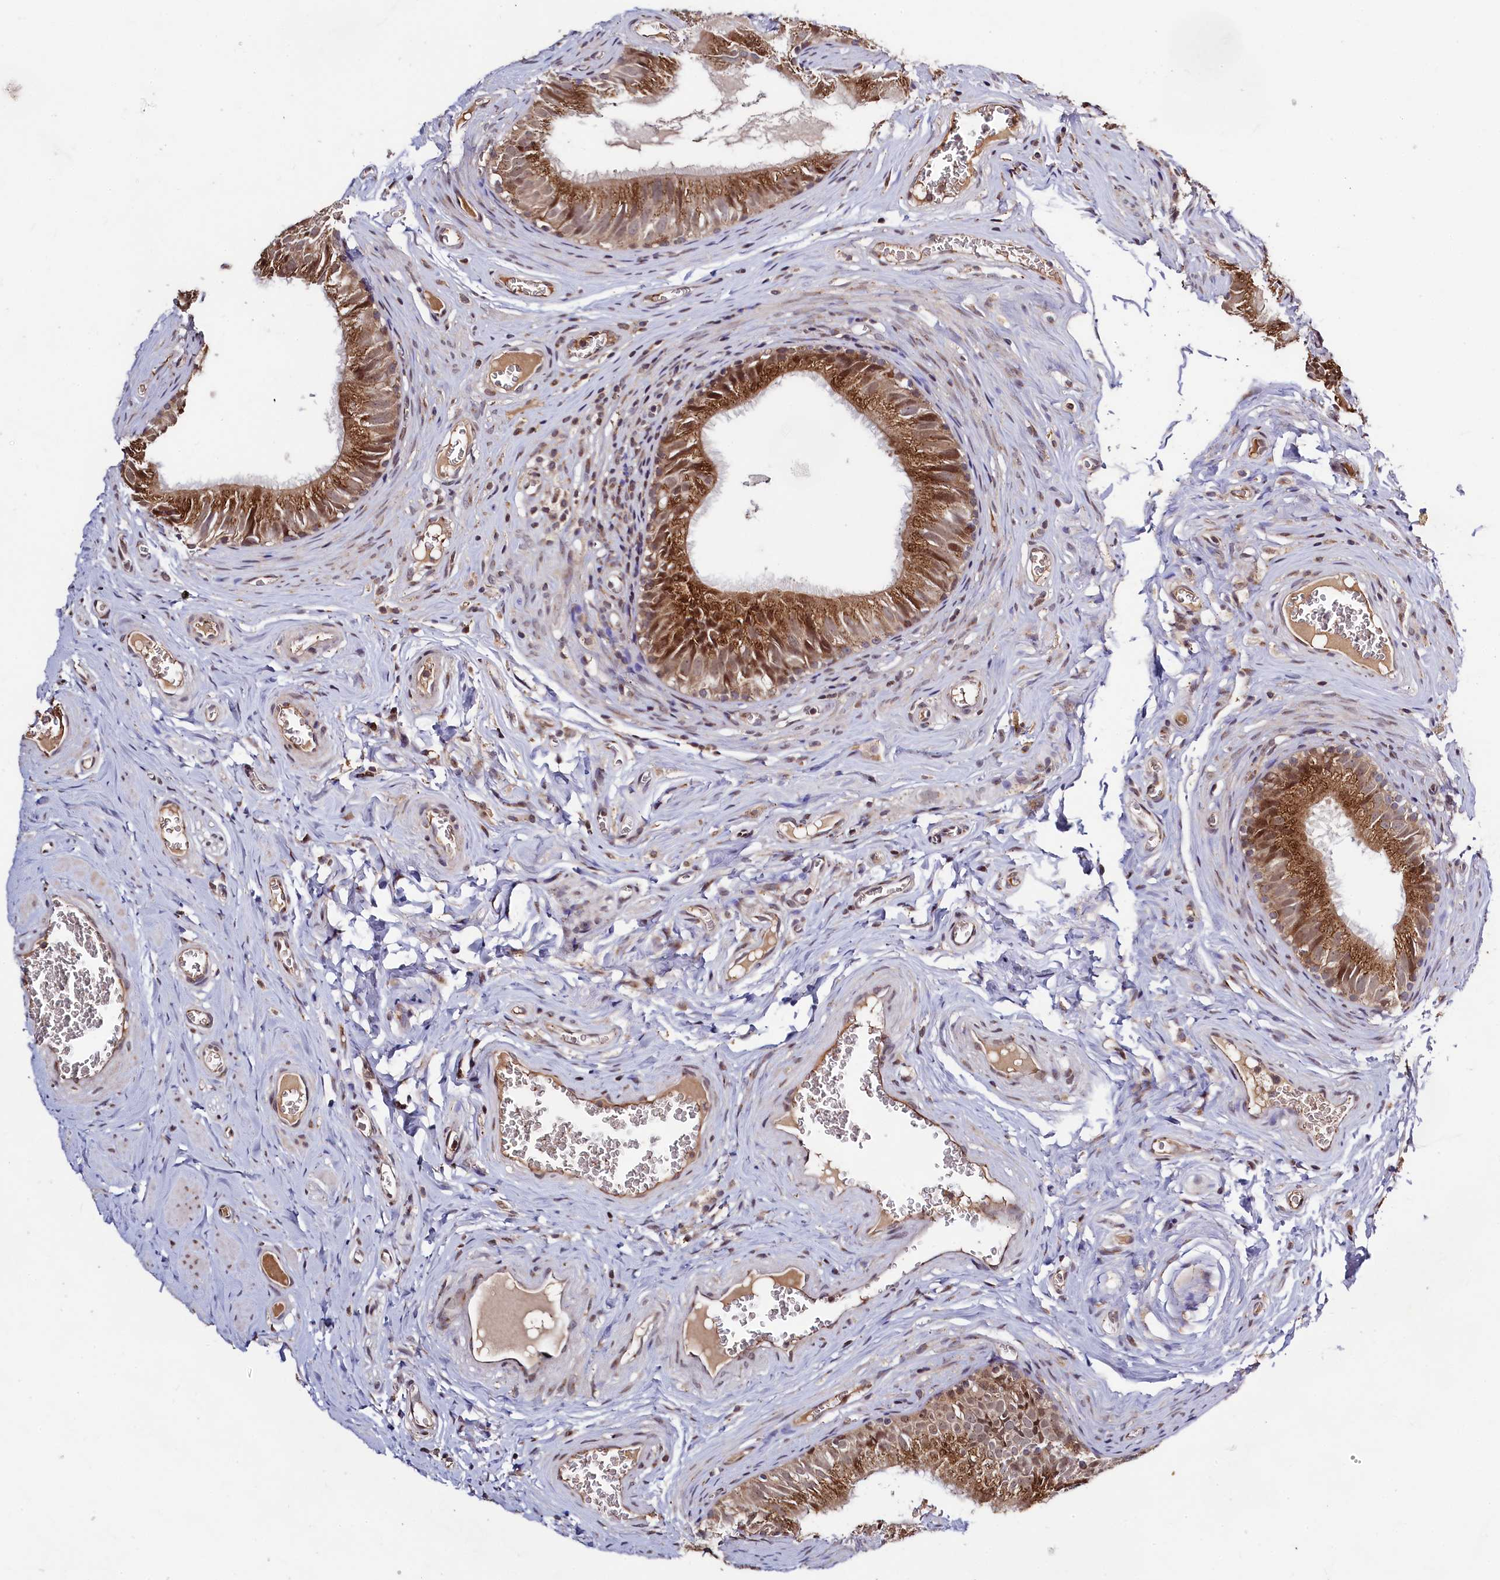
{"staining": {"intensity": "moderate", "quantity": ">75%", "location": "cytoplasmic/membranous,nuclear"}, "tissue": "epididymis", "cell_type": "Glandular cells", "image_type": "normal", "snomed": [{"axis": "morphology", "description": "Normal tissue, NOS"}, {"axis": "topography", "description": "Epididymis"}], "caption": "Benign epididymis exhibits moderate cytoplasmic/membranous,nuclear staining in approximately >75% of glandular cells, visualized by immunohistochemistry. The staining was performed using DAB, with brown indicating positive protein expression. Nuclei are stained blue with hematoxylin.", "gene": "SEC24C", "patient": {"sex": "male", "age": 42}}